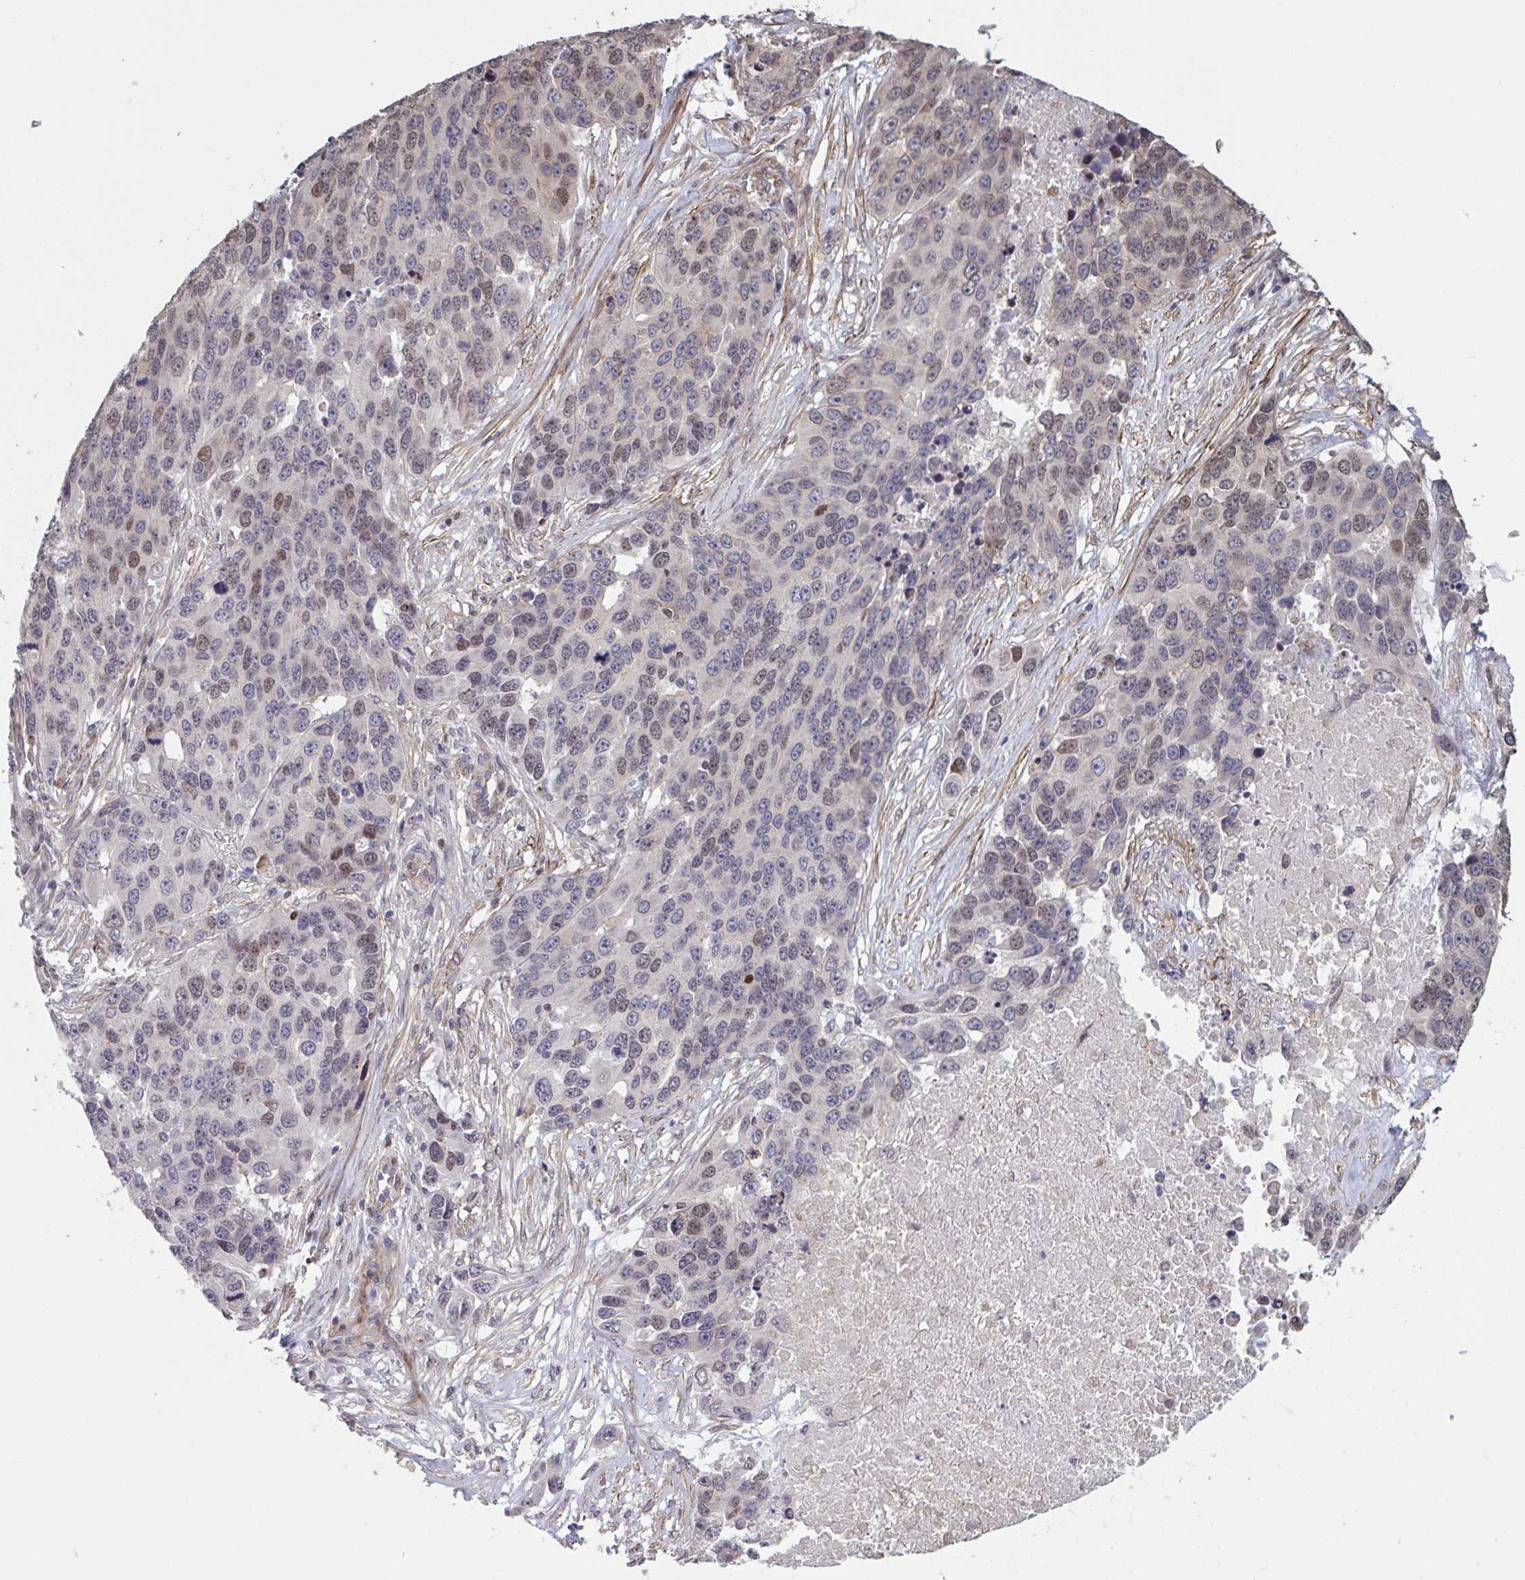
{"staining": {"intensity": "moderate", "quantity": "25%-75%", "location": "nuclear"}, "tissue": "ovarian cancer", "cell_type": "Tumor cells", "image_type": "cancer", "snomed": [{"axis": "morphology", "description": "Cystadenocarcinoma, serous, NOS"}, {"axis": "topography", "description": "Ovary"}], "caption": "Ovarian cancer tissue shows moderate nuclear positivity in about 25%-75% of tumor cells, visualized by immunohistochemistry.", "gene": "IPO5", "patient": {"sex": "female", "age": 76}}